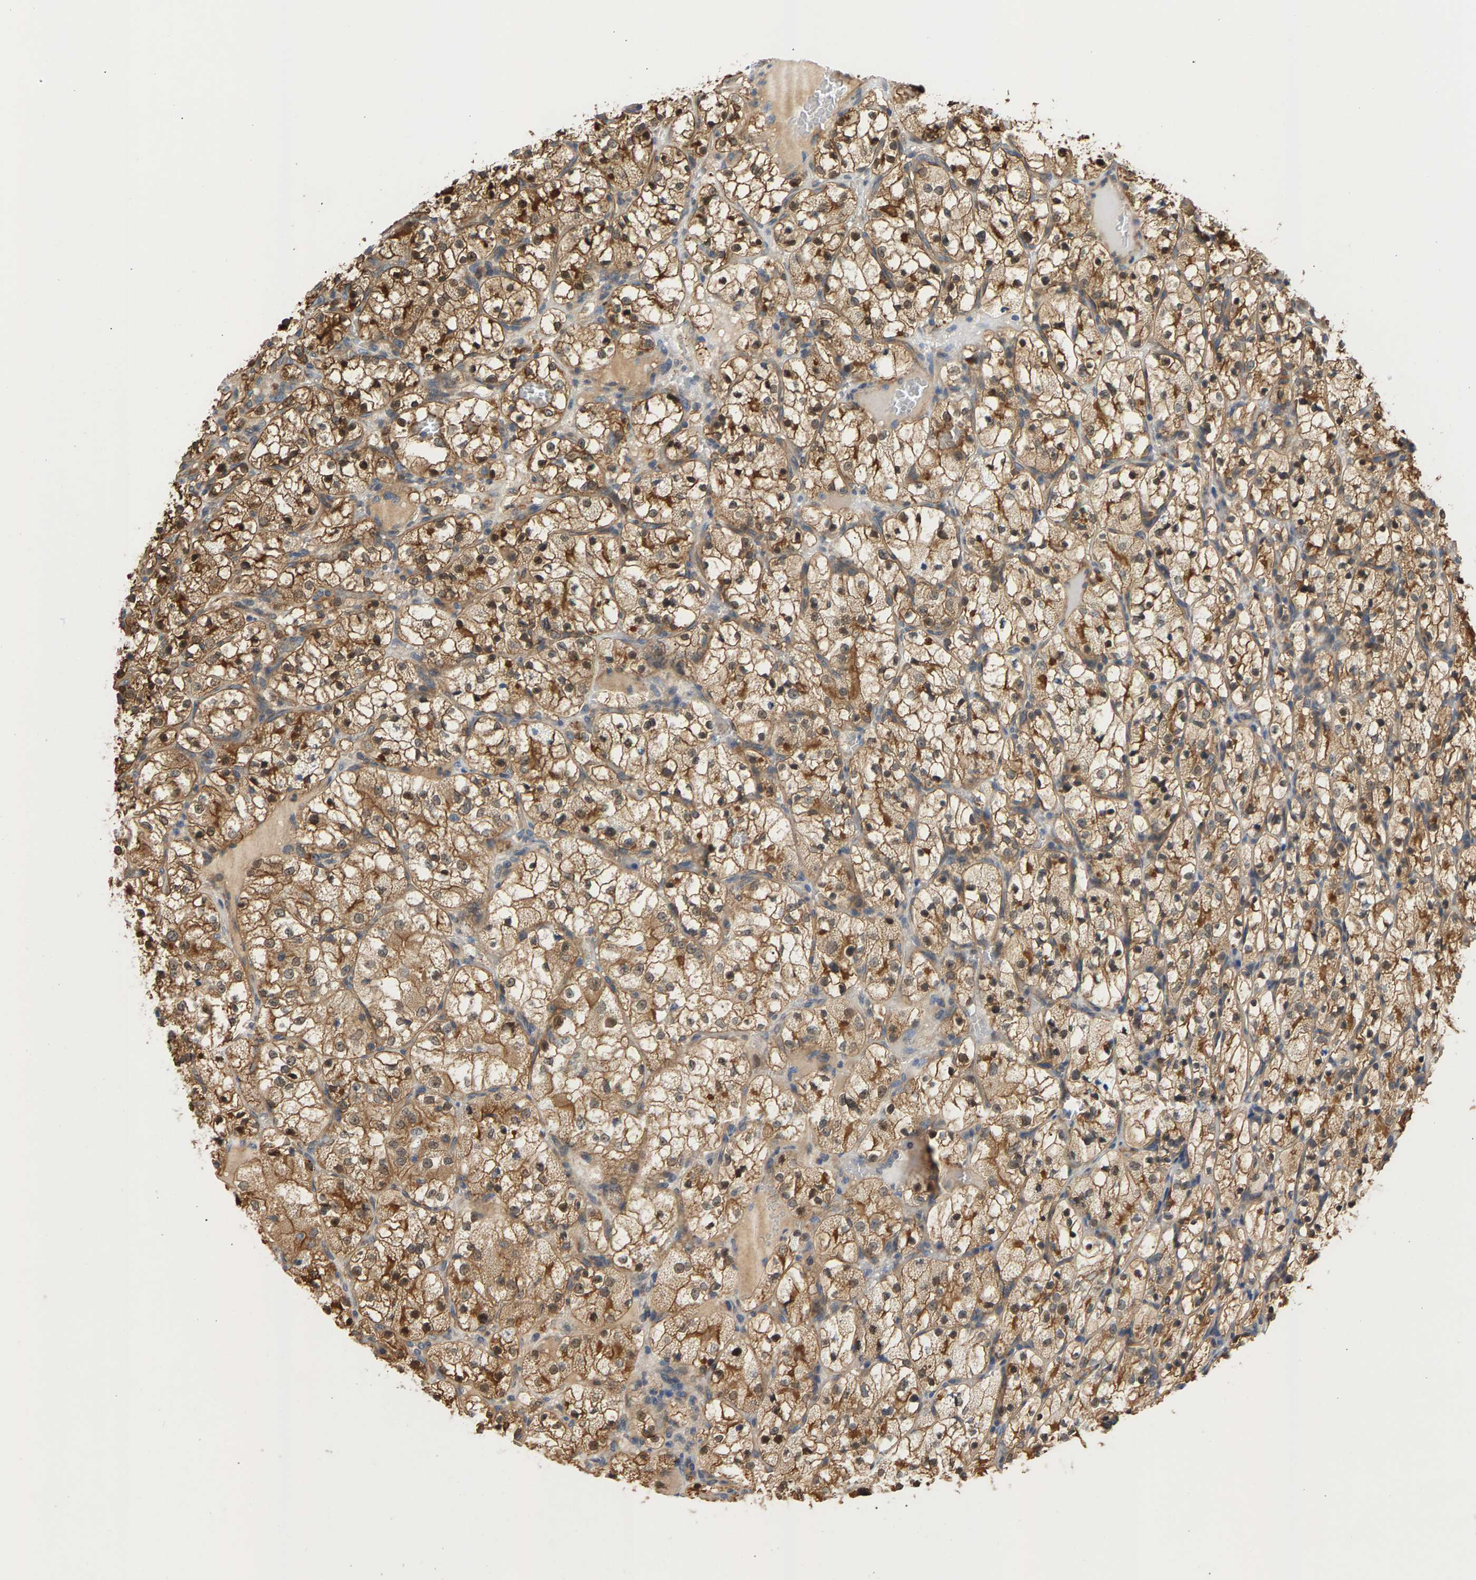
{"staining": {"intensity": "moderate", "quantity": ">75%", "location": "cytoplasmic/membranous,nuclear"}, "tissue": "renal cancer", "cell_type": "Tumor cells", "image_type": "cancer", "snomed": [{"axis": "morphology", "description": "Adenocarcinoma, NOS"}, {"axis": "topography", "description": "Kidney"}], "caption": "Tumor cells exhibit moderate cytoplasmic/membranous and nuclear positivity in approximately >75% of cells in renal adenocarcinoma.", "gene": "KRTAP27-1", "patient": {"sex": "female", "age": 69}}